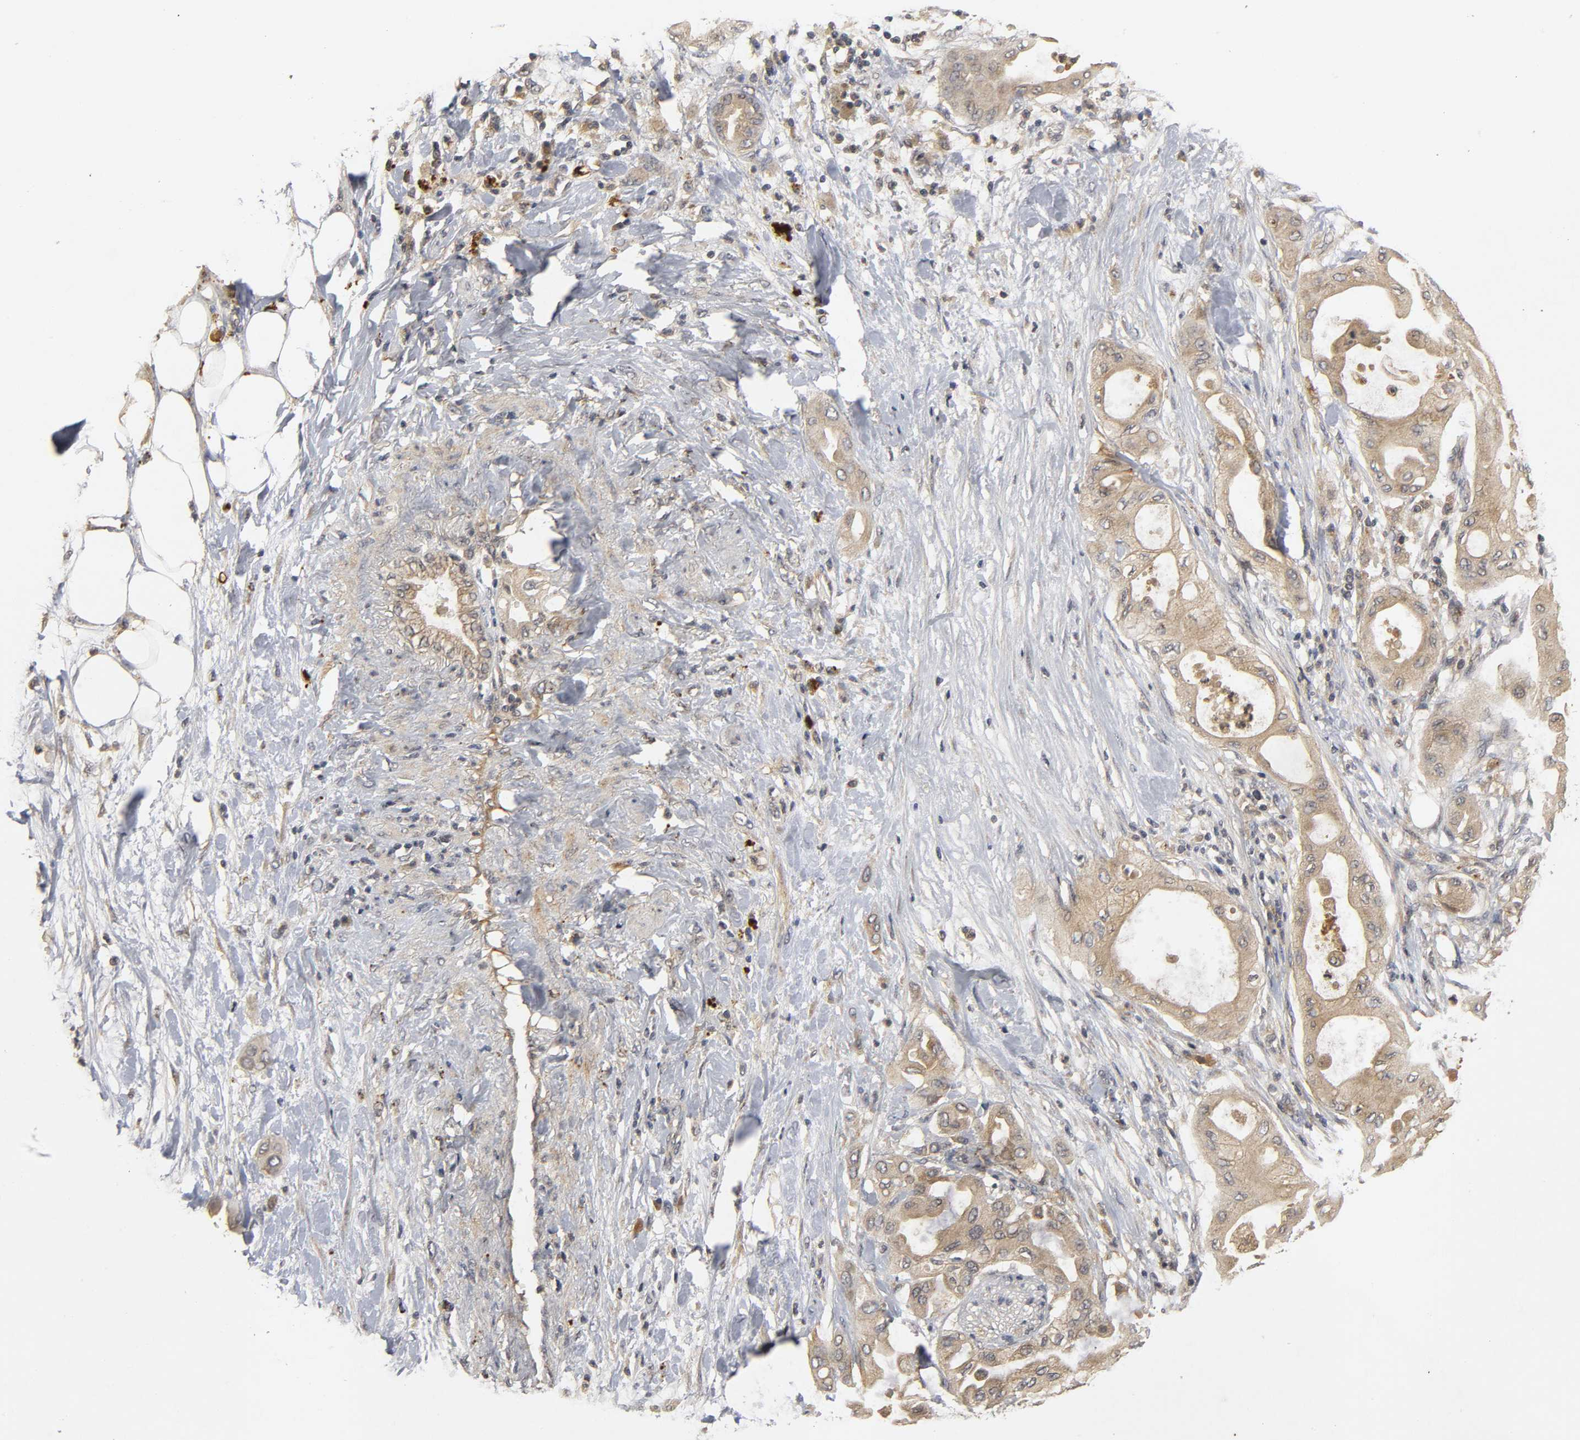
{"staining": {"intensity": "weak", "quantity": ">75%", "location": "cytoplasmic/membranous"}, "tissue": "pancreatic cancer", "cell_type": "Tumor cells", "image_type": "cancer", "snomed": [{"axis": "morphology", "description": "Adenocarcinoma, NOS"}, {"axis": "morphology", "description": "Adenocarcinoma, metastatic, NOS"}, {"axis": "topography", "description": "Lymph node"}, {"axis": "topography", "description": "Pancreas"}, {"axis": "topography", "description": "Duodenum"}], "caption": "Weak cytoplasmic/membranous staining is identified in about >75% of tumor cells in pancreatic cancer.", "gene": "TRAF6", "patient": {"sex": "female", "age": 64}}